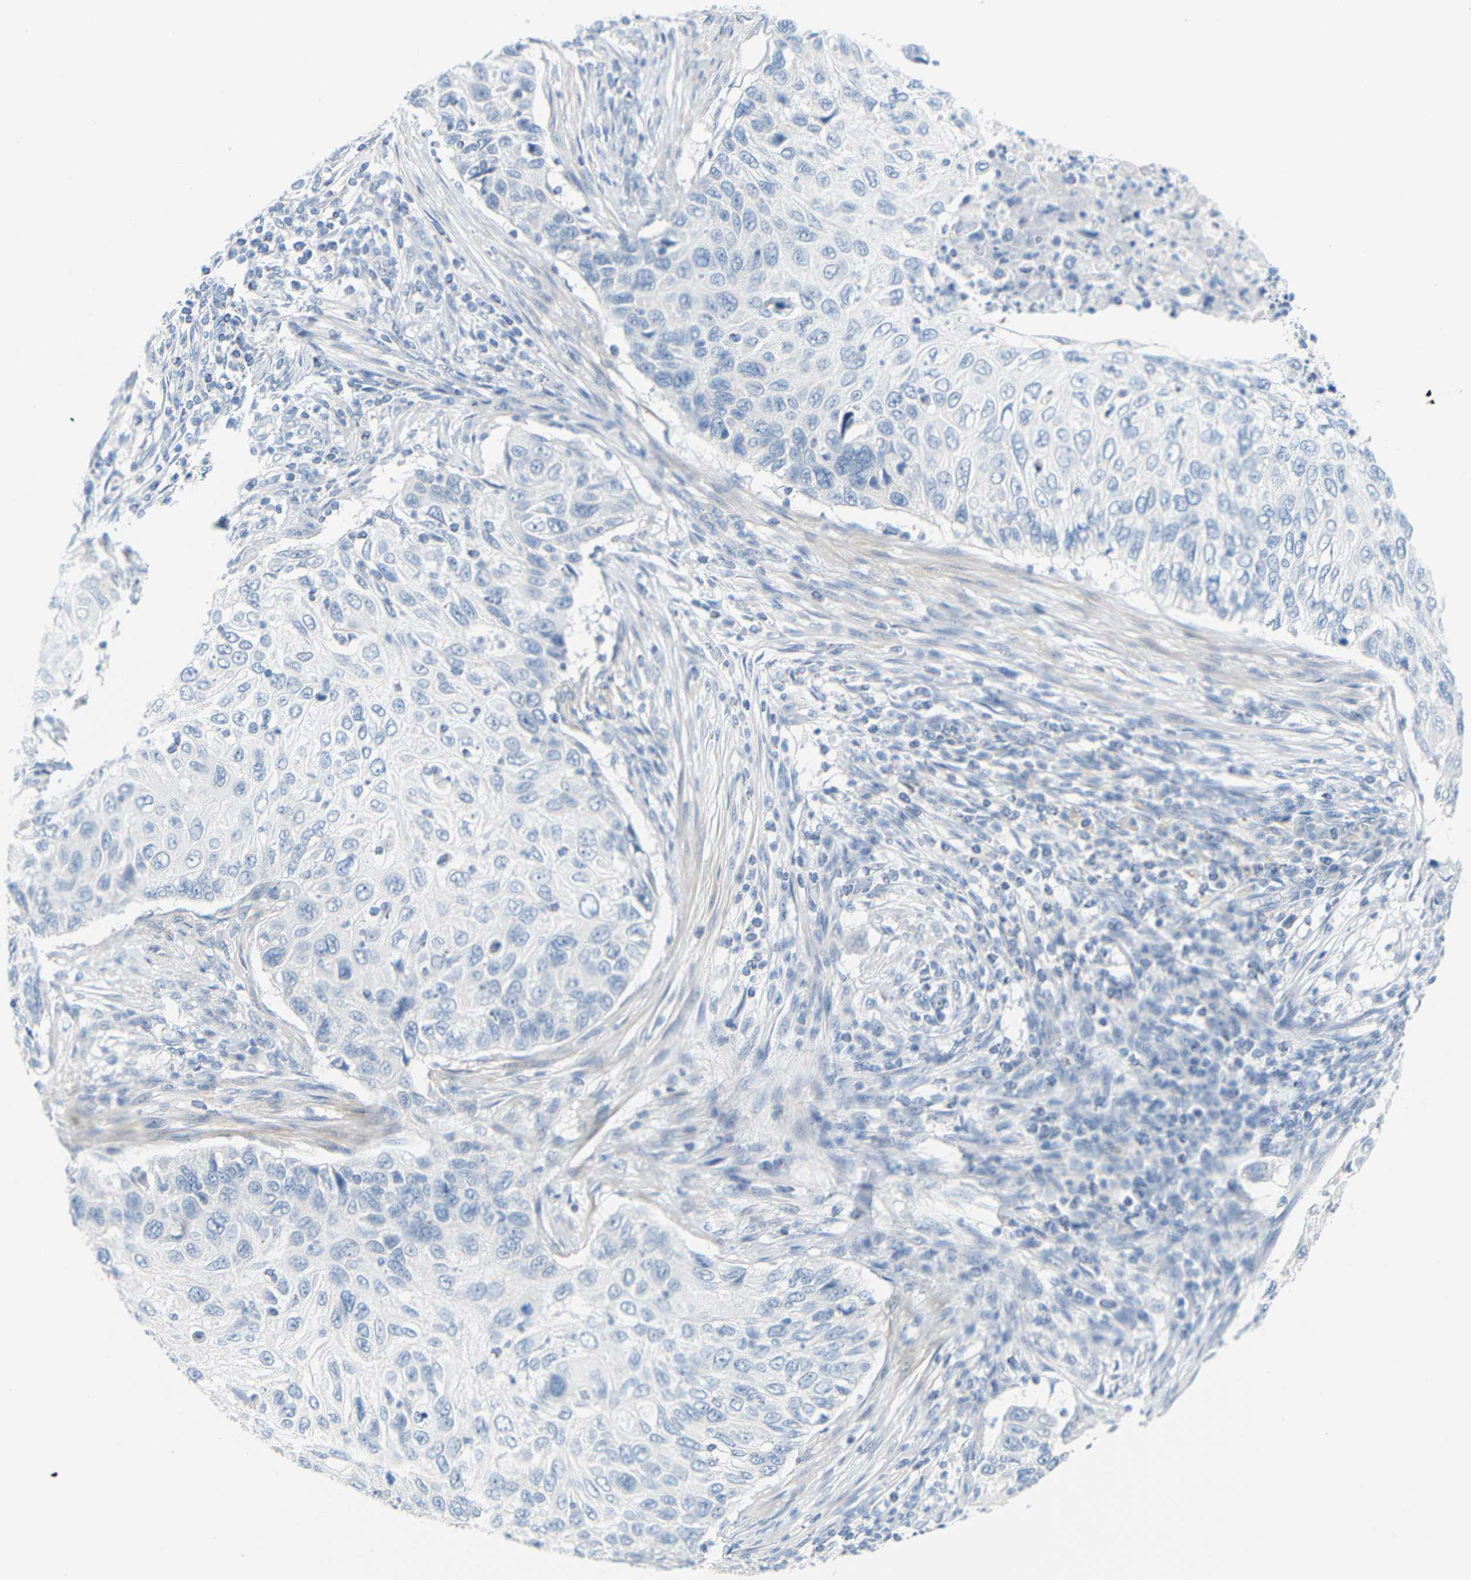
{"staining": {"intensity": "negative", "quantity": "none", "location": "none"}, "tissue": "cervical cancer", "cell_type": "Tumor cells", "image_type": "cancer", "snomed": [{"axis": "morphology", "description": "Squamous cell carcinoma, NOS"}, {"axis": "topography", "description": "Cervix"}], "caption": "Tumor cells show no significant expression in cervical squamous cell carcinoma.", "gene": "OPN1SW", "patient": {"sex": "female", "age": 70}}